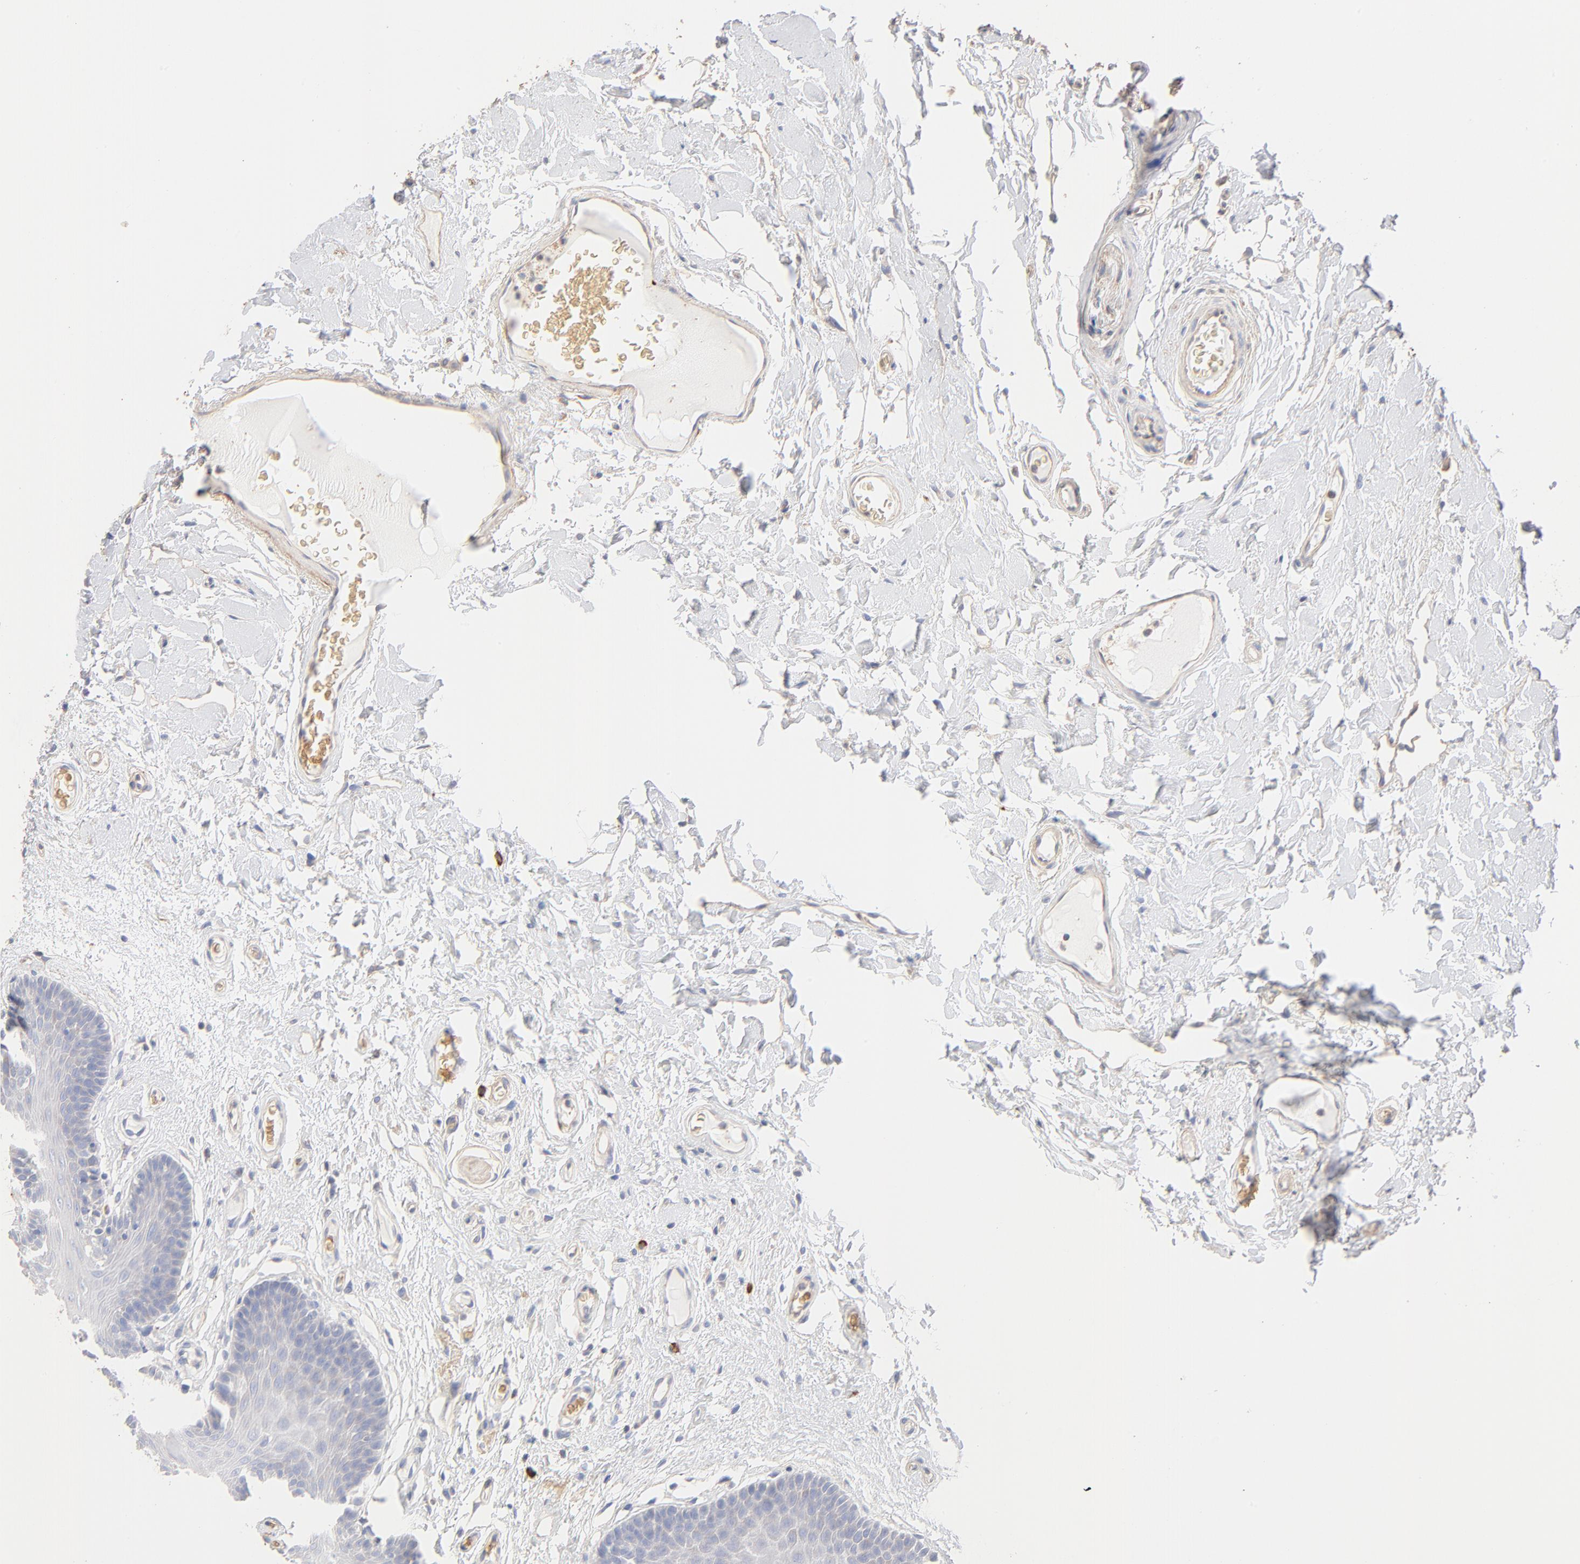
{"staining": {"intensity": "negative", "quantity": "none", "location": "none"}, "tissue": "oral mucosa", "cell_type": "Squamous epithelial cells", "image_type": "normal", "snomed": [{"axis": "morphology", "description": "Normal tissue, NOS"}, {"axis": "morphology", "description": "Squamous cell carcinoma, NOS"}, {"axis": "topography", "description": "Skeletal muscle"}, {"axis": "topography", "description": "Oral tissue"}, {"axis": "topography", "description": "Head-Neck"}], "caption": "This is a image of IHC staining of benign oral mucosa, which shows no expression in squamous epithelial cells. (DAB immunohistochemistry (IHC), high magnification).", "gene": "SPTB", "patient": {"sex": "male", "age": 71}}